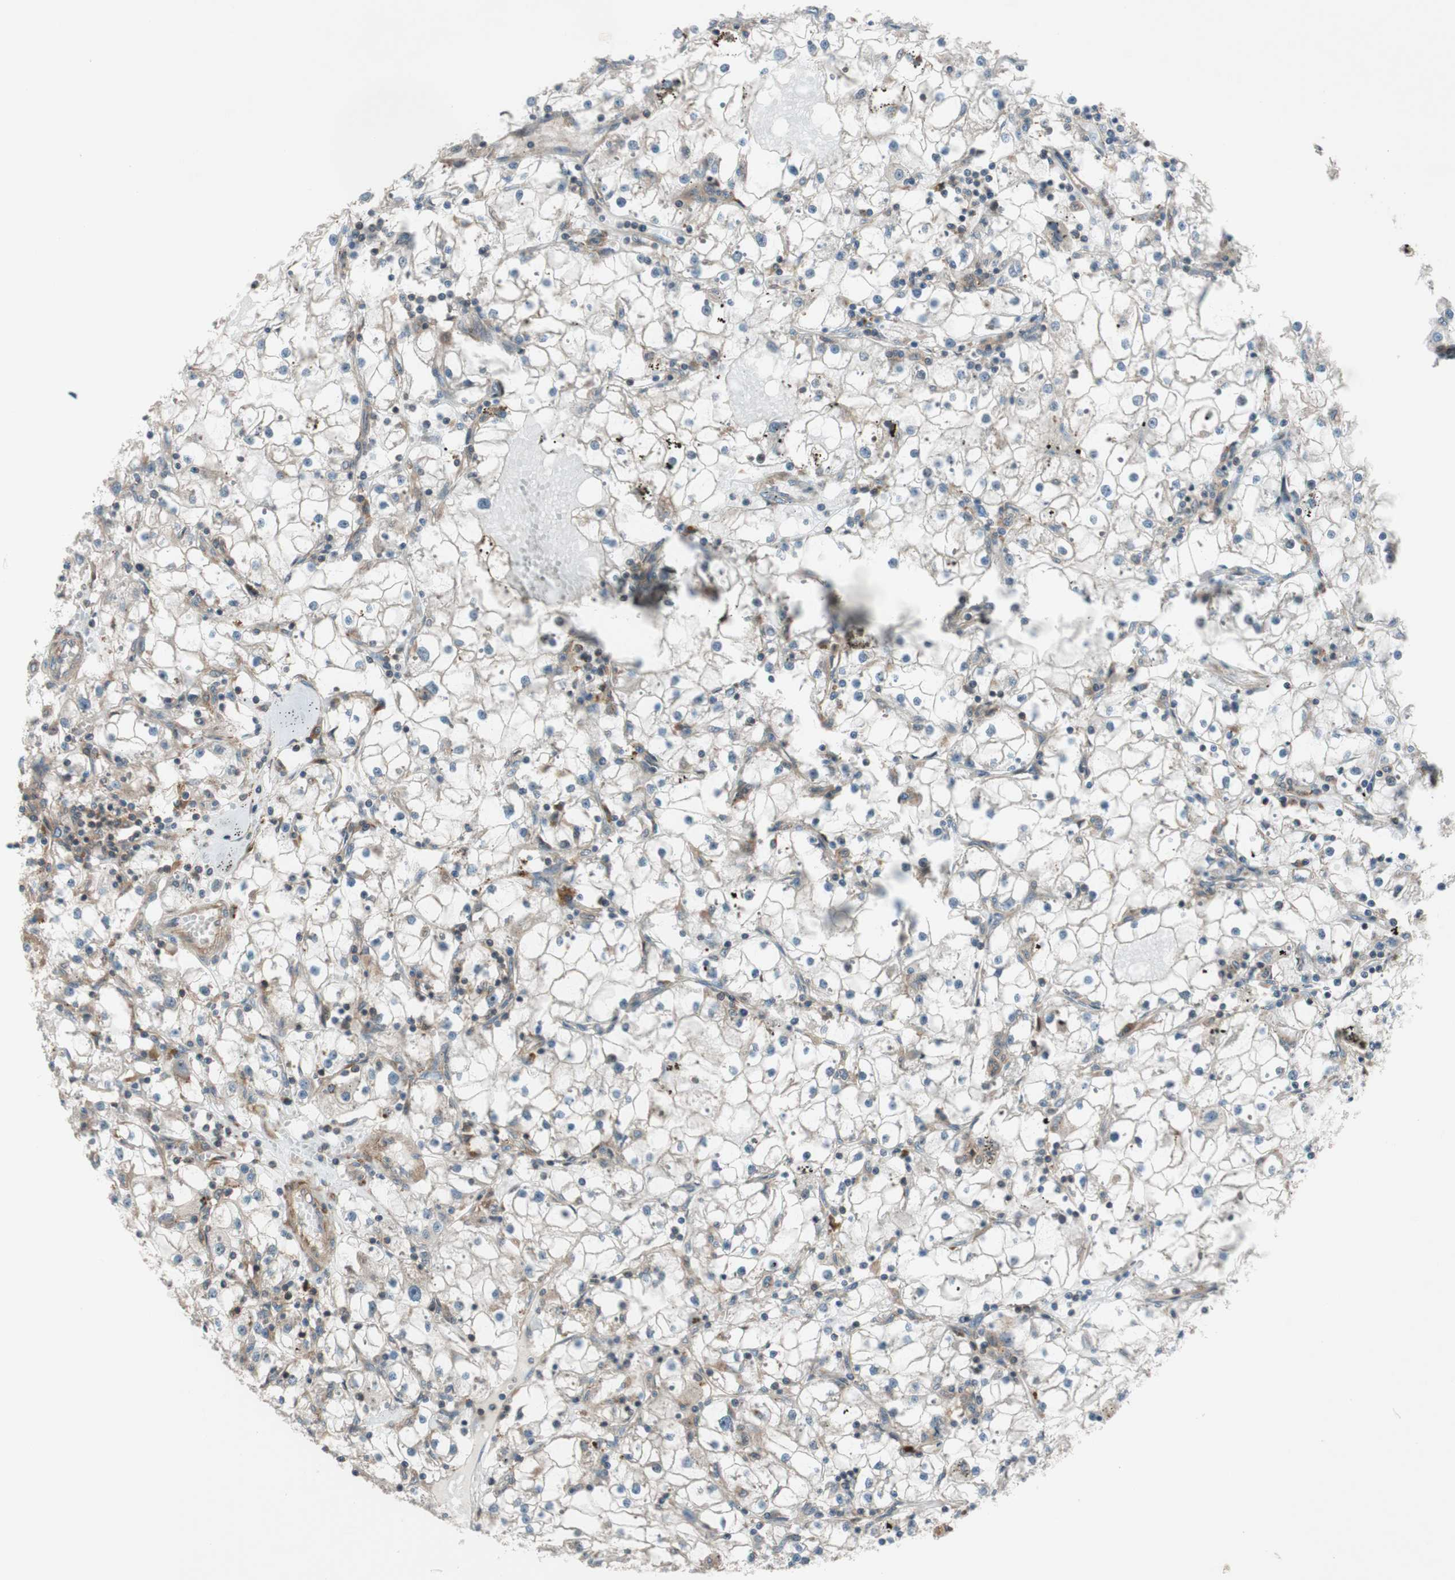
{"staining": {"intensity": "weak", "quantity": "25%-75%", "location": "cytoplasmic/membranous"}, "tissue": "renal cancer", "cell_type": "Tumor cells", "image_type": "cancer", "snomed": [{"axis": "morphology", "description": "Adenocarcinoma, NOS"}, {"axis": "topography", "description": "Kidney"}], "caption": "Renal adenocarcinoma stained with a protein marker displays weak staining in tumor cells.", "gene": "CCN4", "patient": {"sex": "male", "age": 56}}